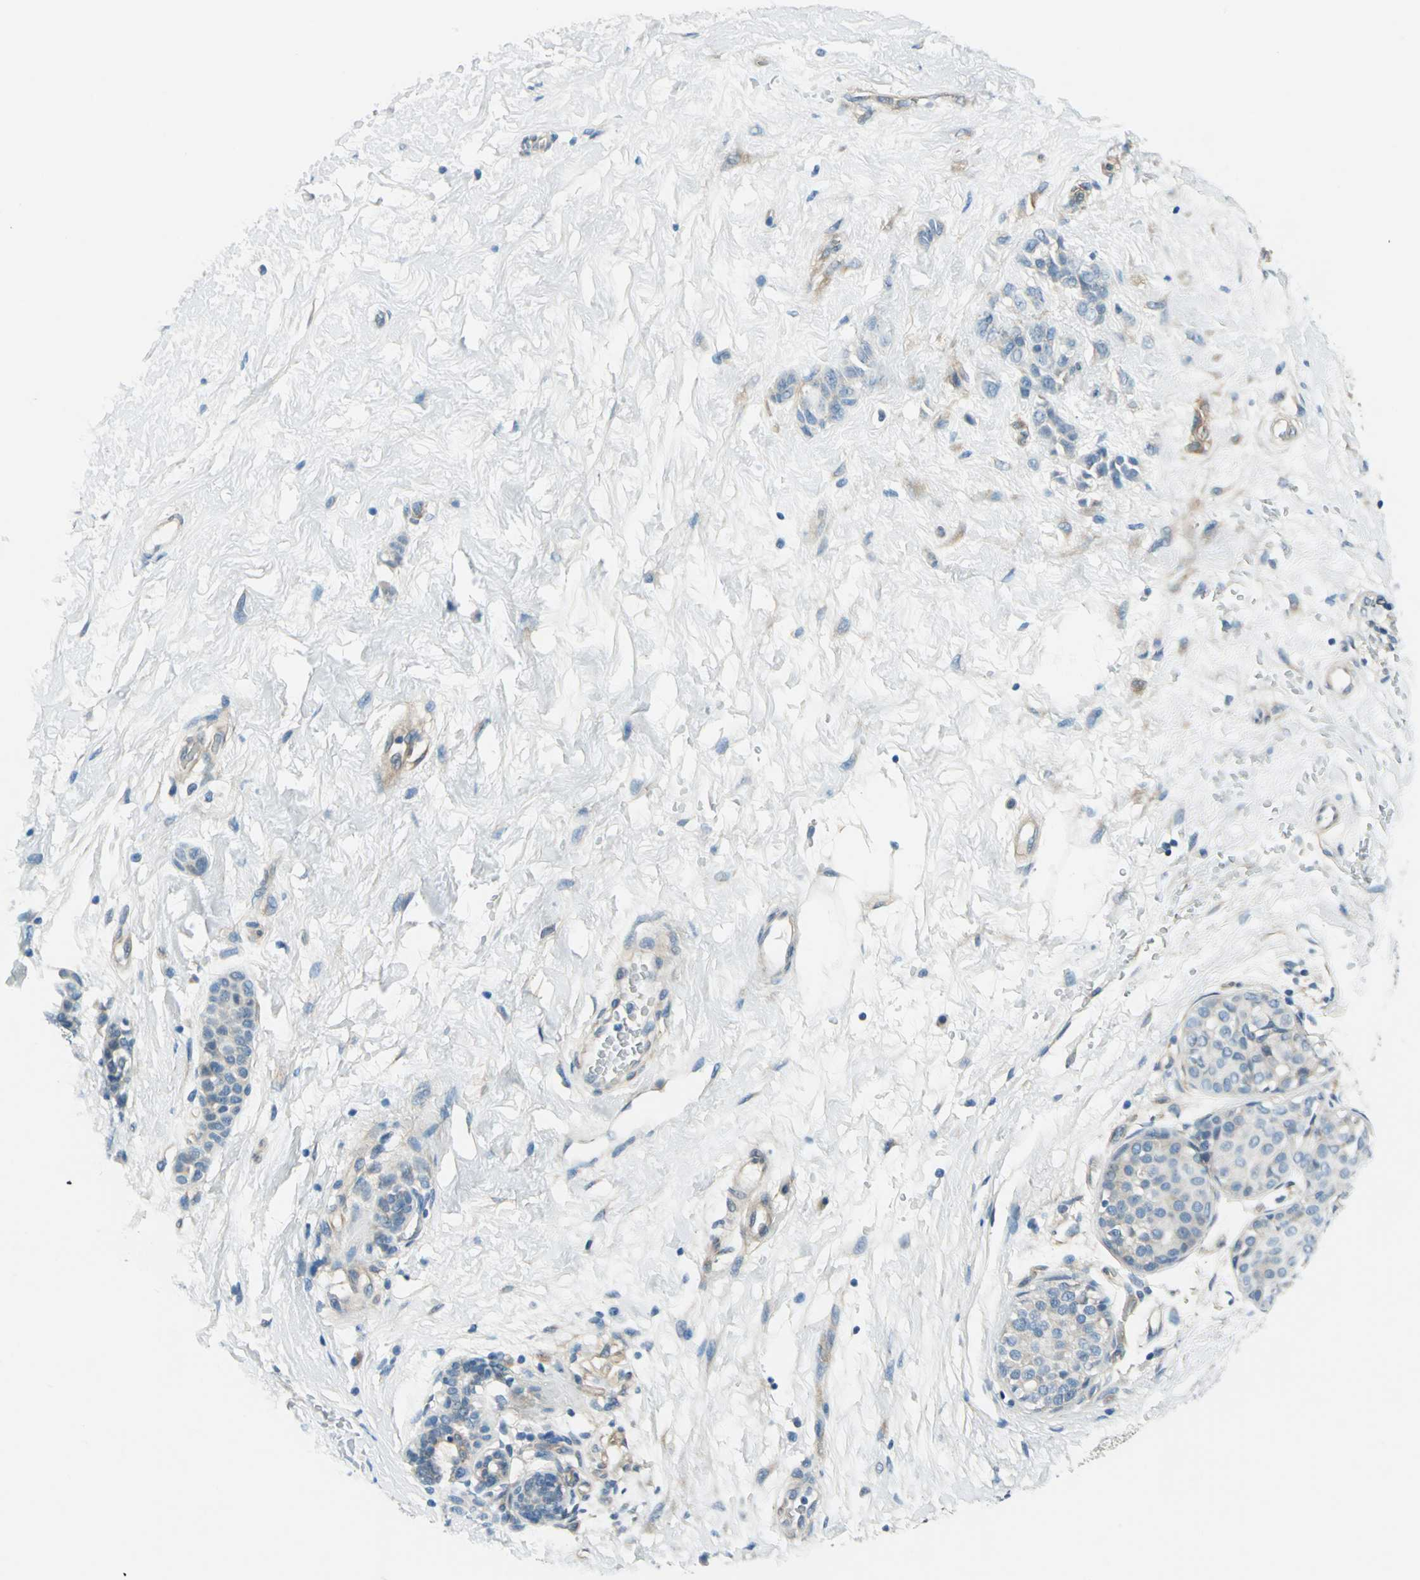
{"staining": {"intensity": "weak", "quantity": "<25%", "location": "cytoplasmic/membranous"}, "tissue": "breast cancer", "cell_type": "Tumor cells", "image_type": "cancer", "snomed": [{"axis": "morphology", "description": "Lobular carcinoma, in situ"}, {"axis": "morphology", "description": "Lobular carcinoma"}, {"axis": "topography", "description": "Breast"}], "caption": "This is a image of IHC staining of breast cancer (lobular carcinoma), which shows no positivity in tumor cells.", "gene": "CDC42EP1", "patient": {"sex": "female", "age": 41}}